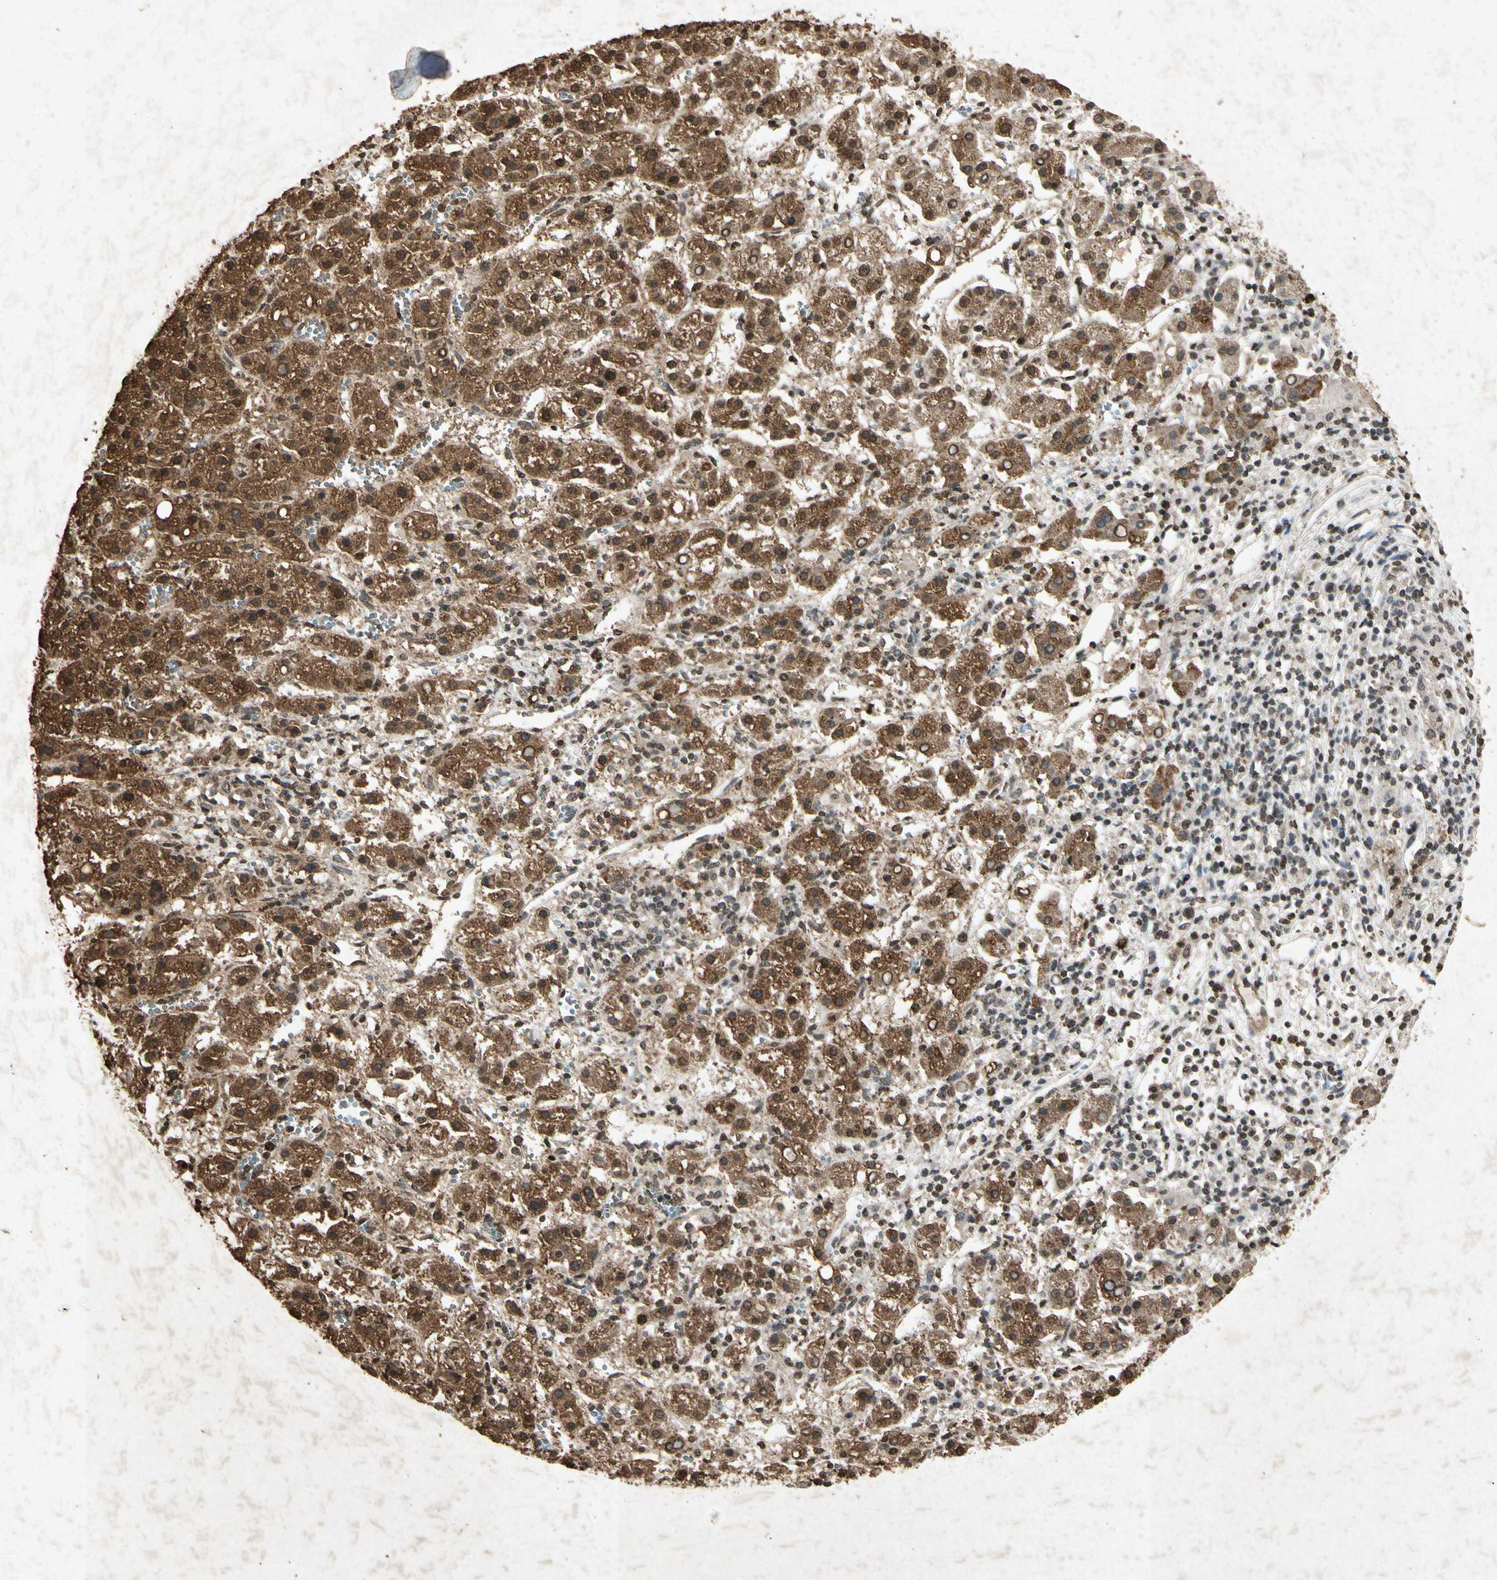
{"staining": {"intensity": "moderate", "quantity": ">75%", "location": "cytoplasmic/membranous"}, "tissue": "liver cancer", "cell_type": "Tumor cells", "image_type": "cancer", "snomed": [{"axis": "morphology", "description": "Carcinoma, Hepatocellular, NOS"}, {"axis": "topography", "description": "Liver"}], "caption": "Tumor cells exhibit medium levels of moderate cytoplasmic/membranous expression in approximately >75% of cells in human liver hepatocellular carcinoma.", "gene": "MSRB1", "patient": {"sex": "female", "age": 58}}